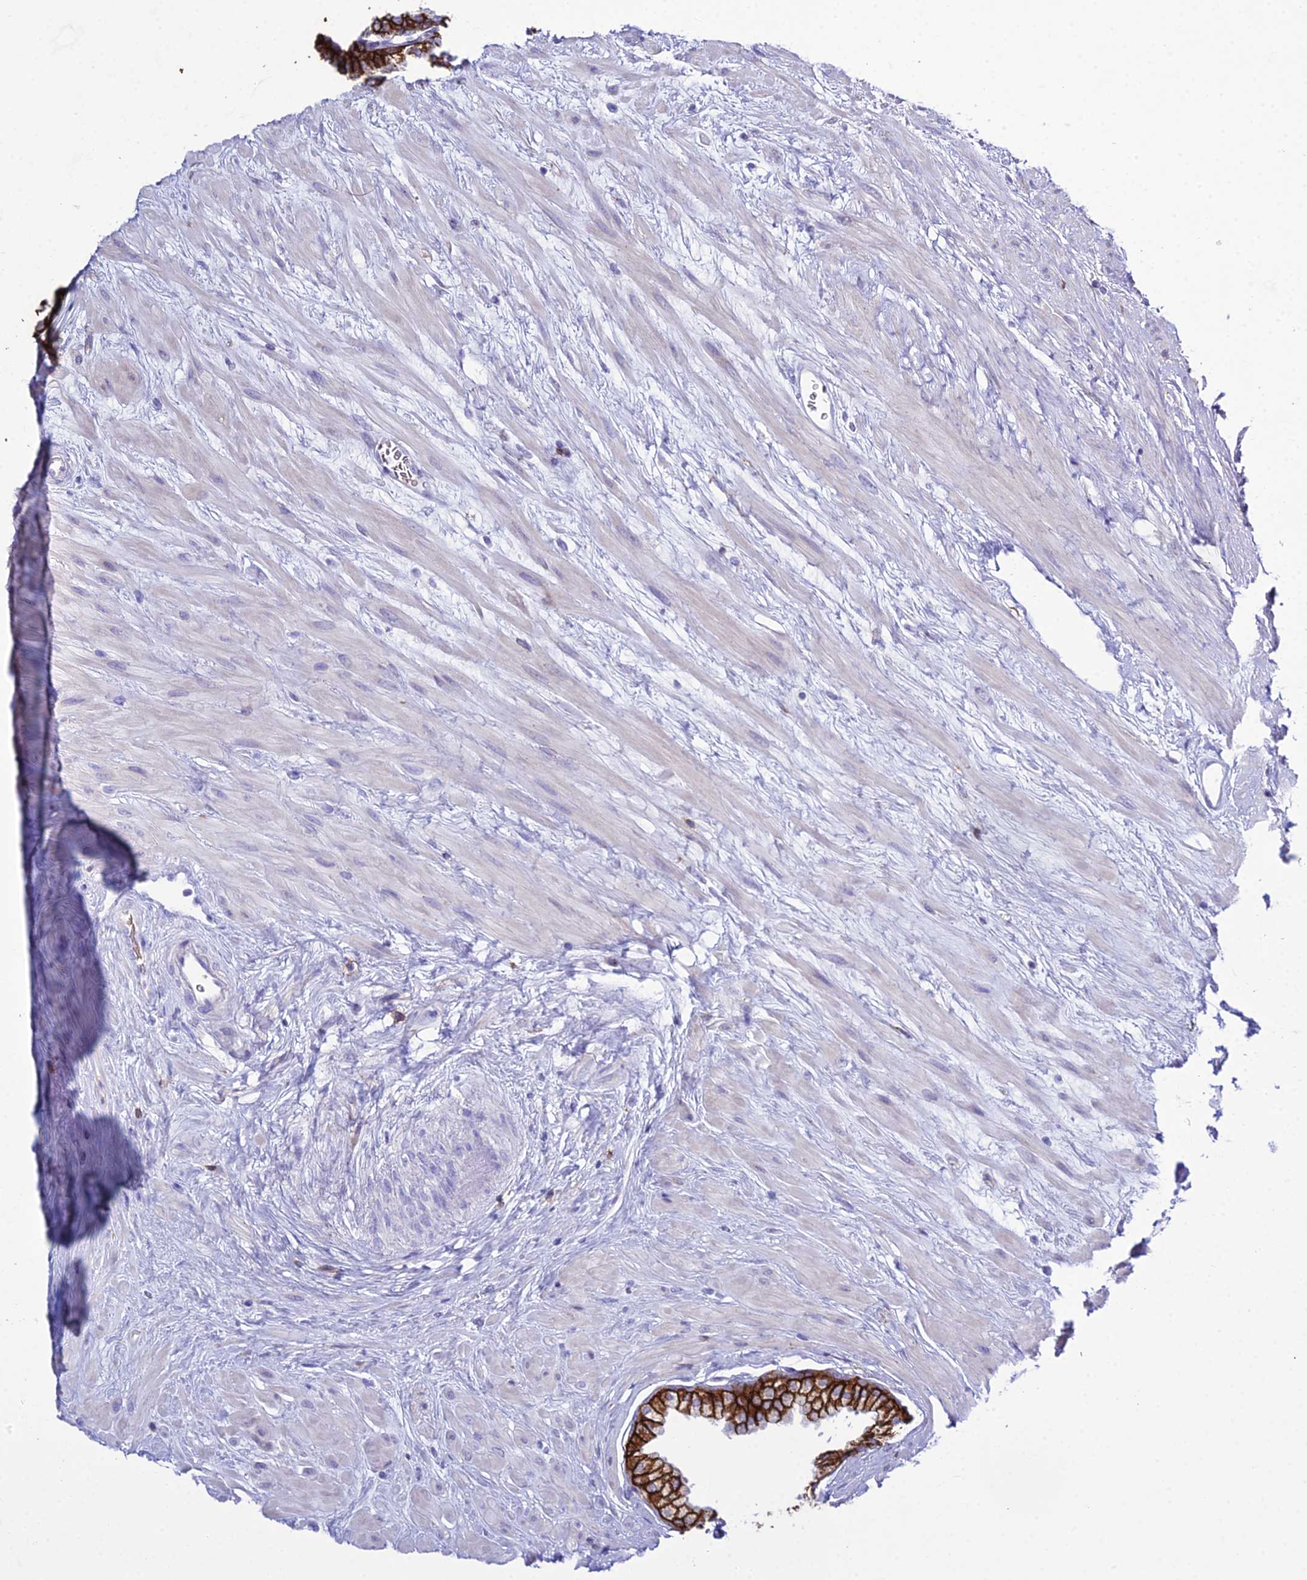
{"staining": {"intensity": "strong", "quantity": ">75%", "location": "cytoplasmic/membranous"}, "tissue": "prostate", "cell_type": "Glandular cells", "image_type": "normal", "snomed": [{"axis": "morphology", "description": "Normal tissue, NOS"}, {"axis": "topography", "description": "Prostate"}], "caption": "Prostate stained with DAB IHC demonstrates high levels of strong cytoplasmic/membranous staining in about >75% of glandular cells.", "gene": "OR1Q1", "patient": {"sex": "male", "age": 57}}